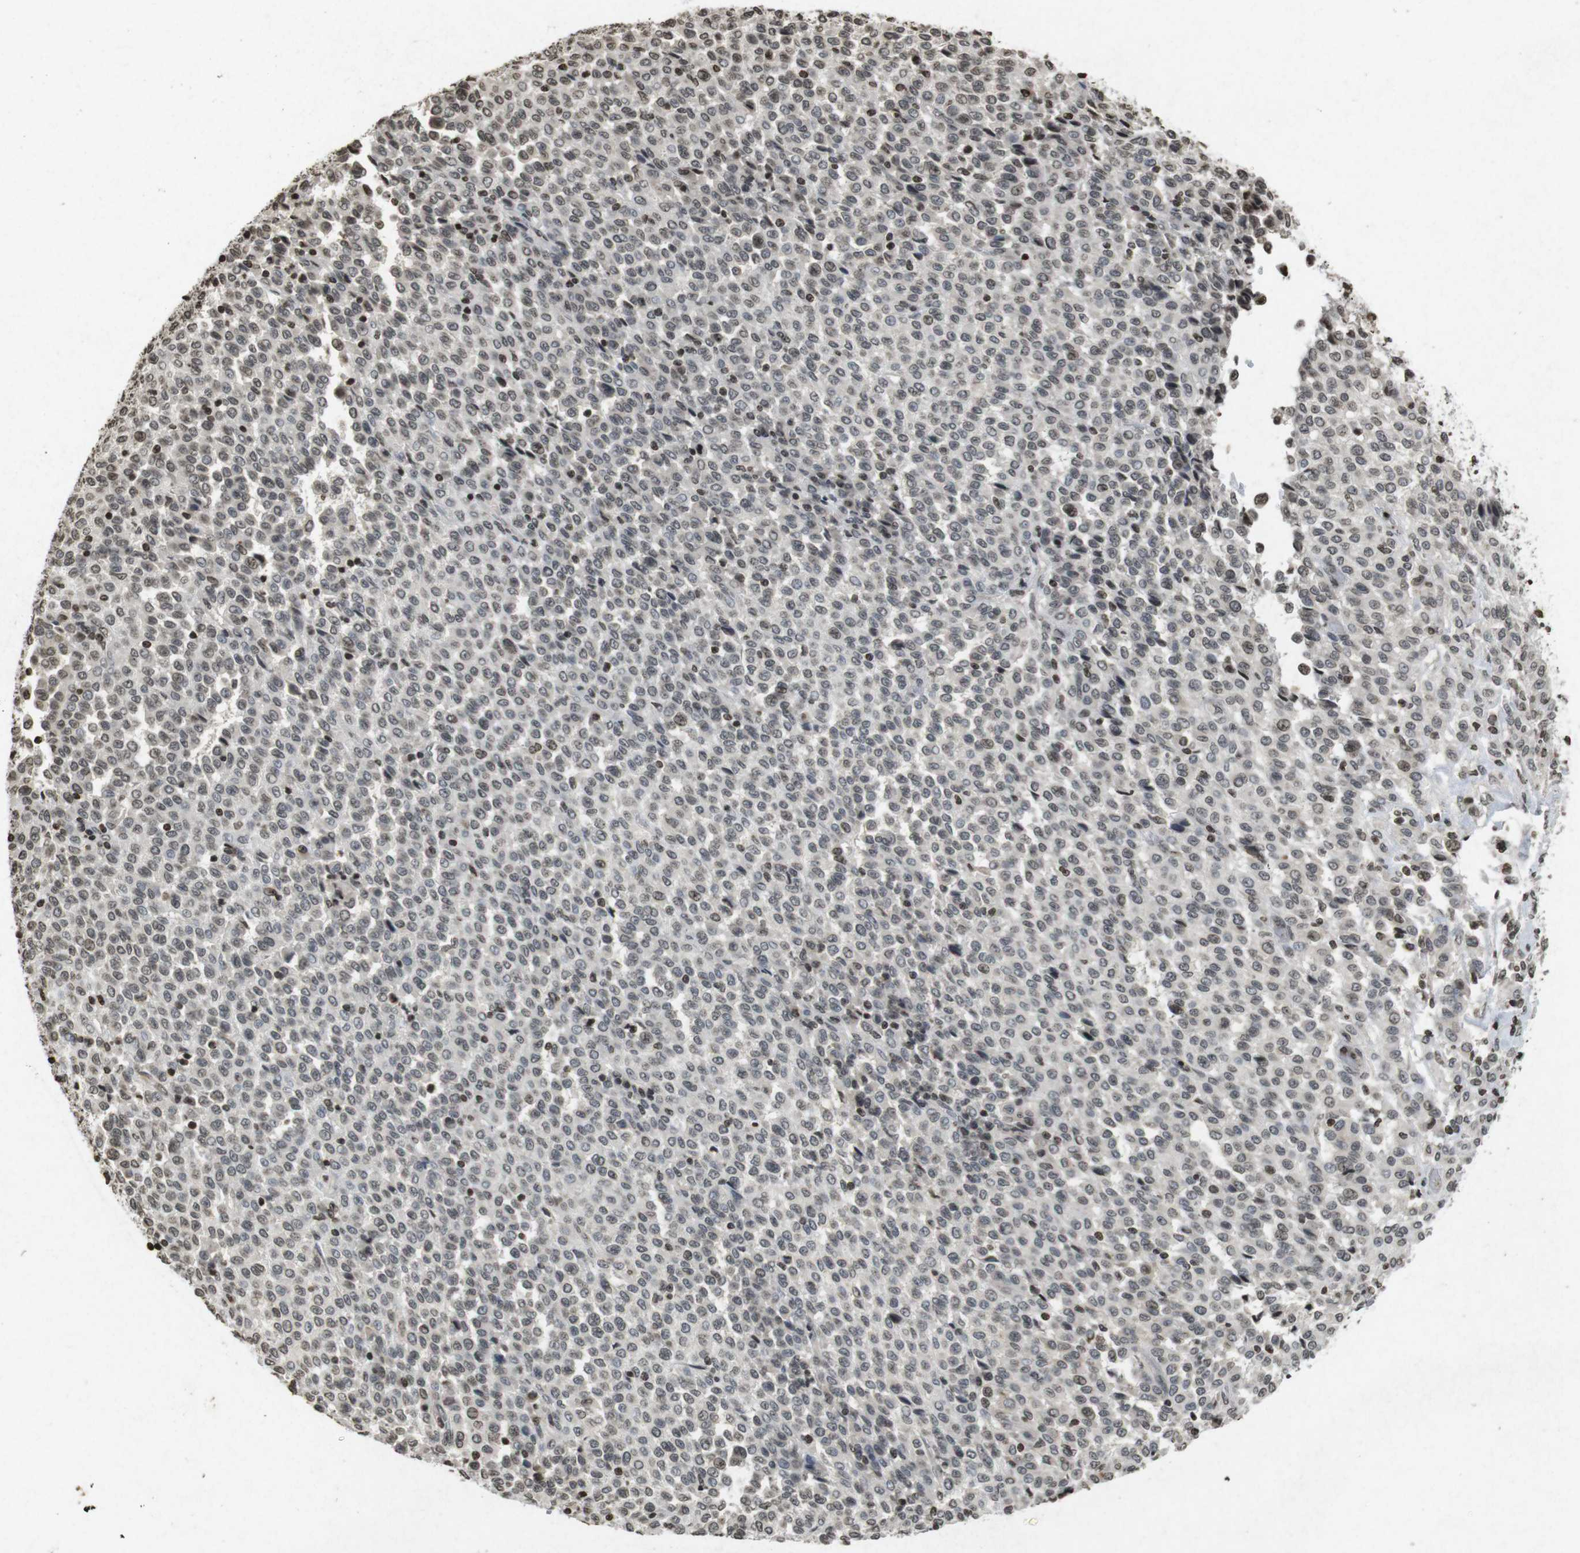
{"staining": {"intensity": "weak", "quantity": "<25%", "location": "nuclear"}, "tissue": "melanoma", "cell_type": "Tumor cells", "image_type": "cancer", "snomed": [{"axis": "morphology", "description": "Malignant melanoma, Metastatic site"}, {"axis": "topography", "description": "Pancreas"}], "caption": "Melanoma was stained to show a protein in brown. There is no significant positivity in tumor cells.", "gene": "FOXA3", "patient": {"sex": "female", "age": 30}}